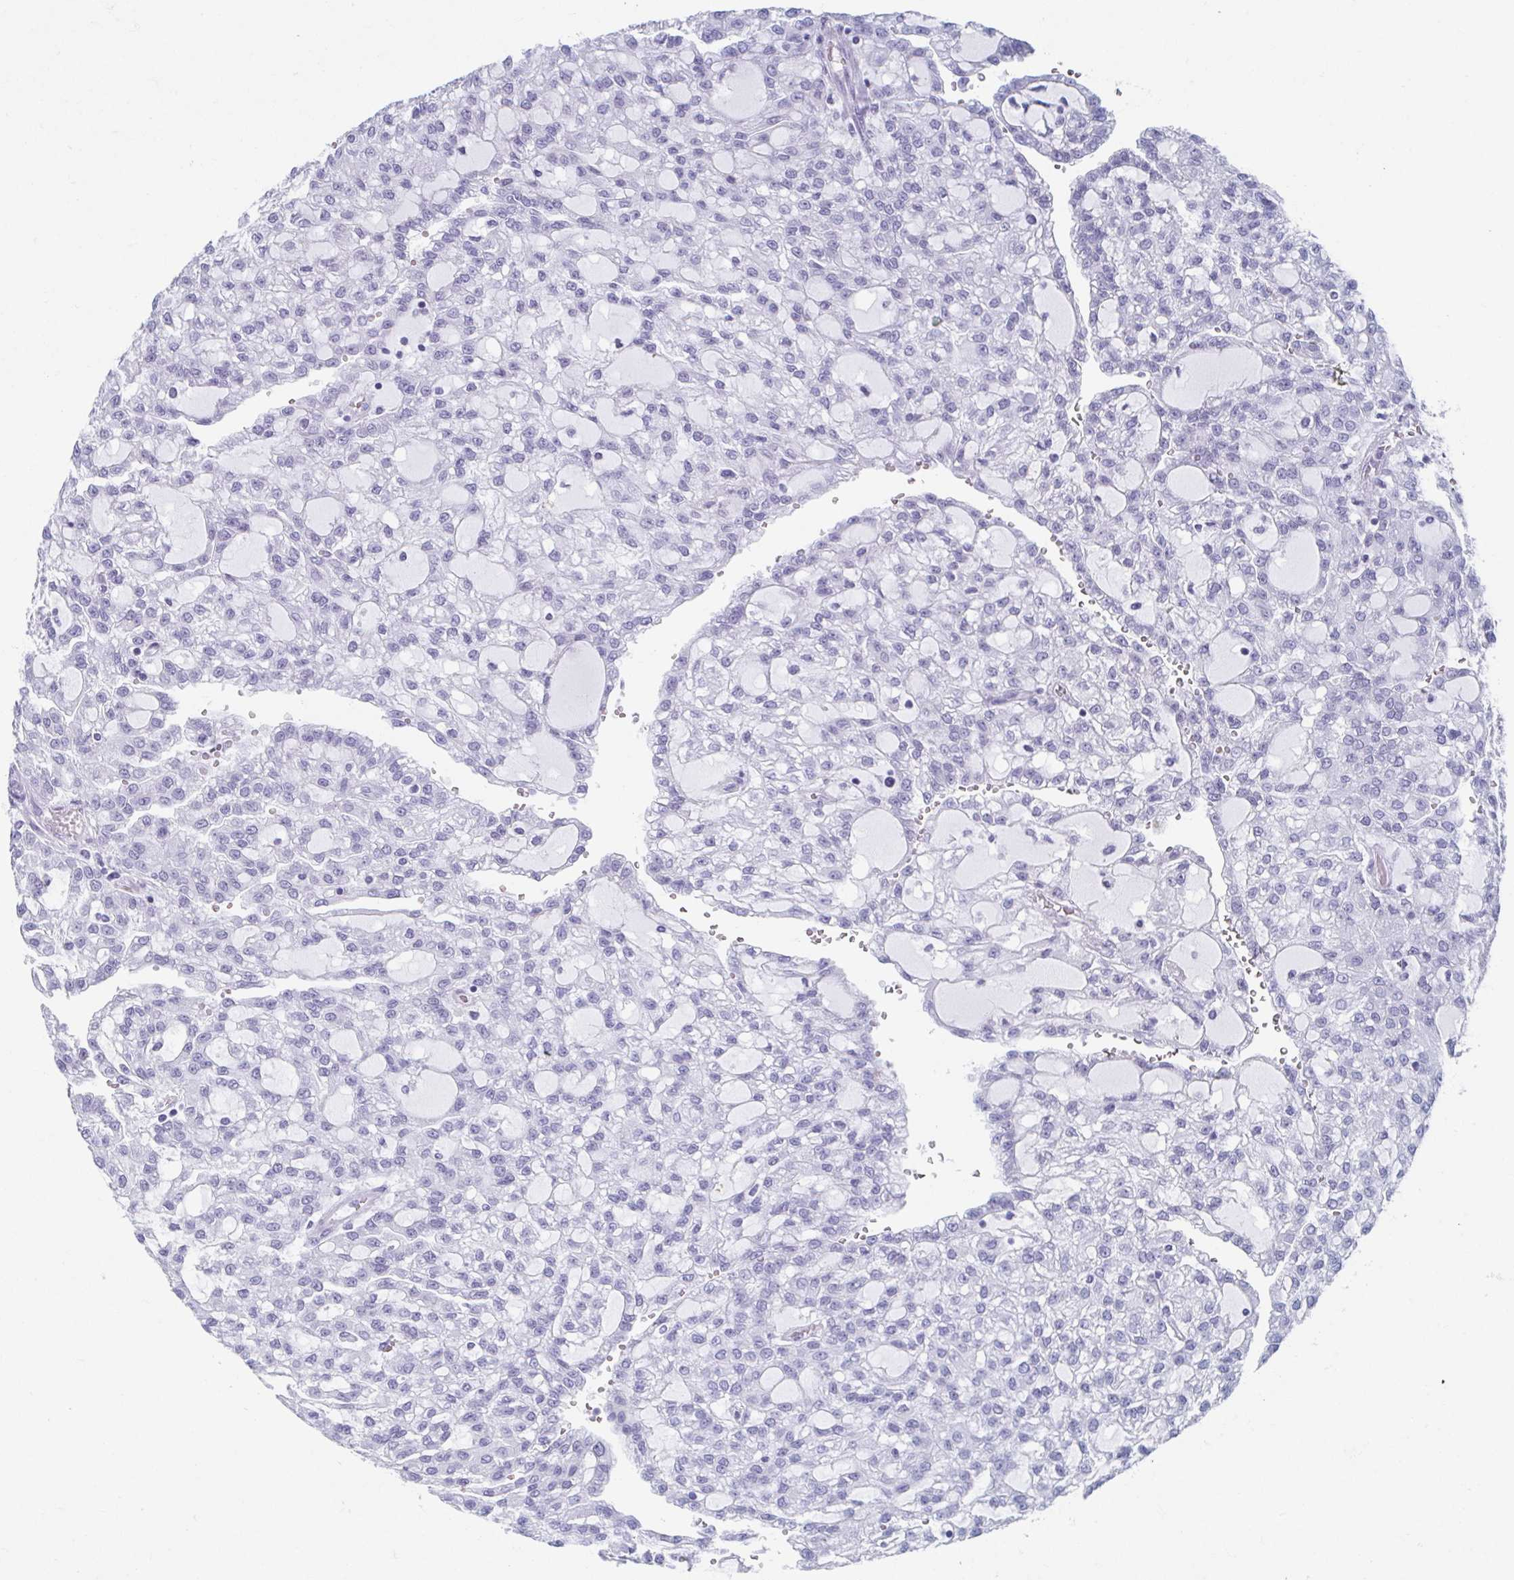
{"staining": {"intensity": "negative", "quantity": "none", "location": "none"}, "tissue": "renal cancer", "cell_type": "Tumor cells", "image_type": "cancer", "snomed": [{"axis": "morphology", "description": "Adenocarcinoma, NOS"}, {"axis": "topography", "description": "Kidney"}], "caption": "High magnification brightfield microscopy of renal cancer stained with DAB (3,3'-diaminobenzidine) (brown) and counterstained with hematoxylin (blue): tumor cells show no significant positivity.", "gene": "GHRL", "patient": {"sex": "male", "age": 63}}